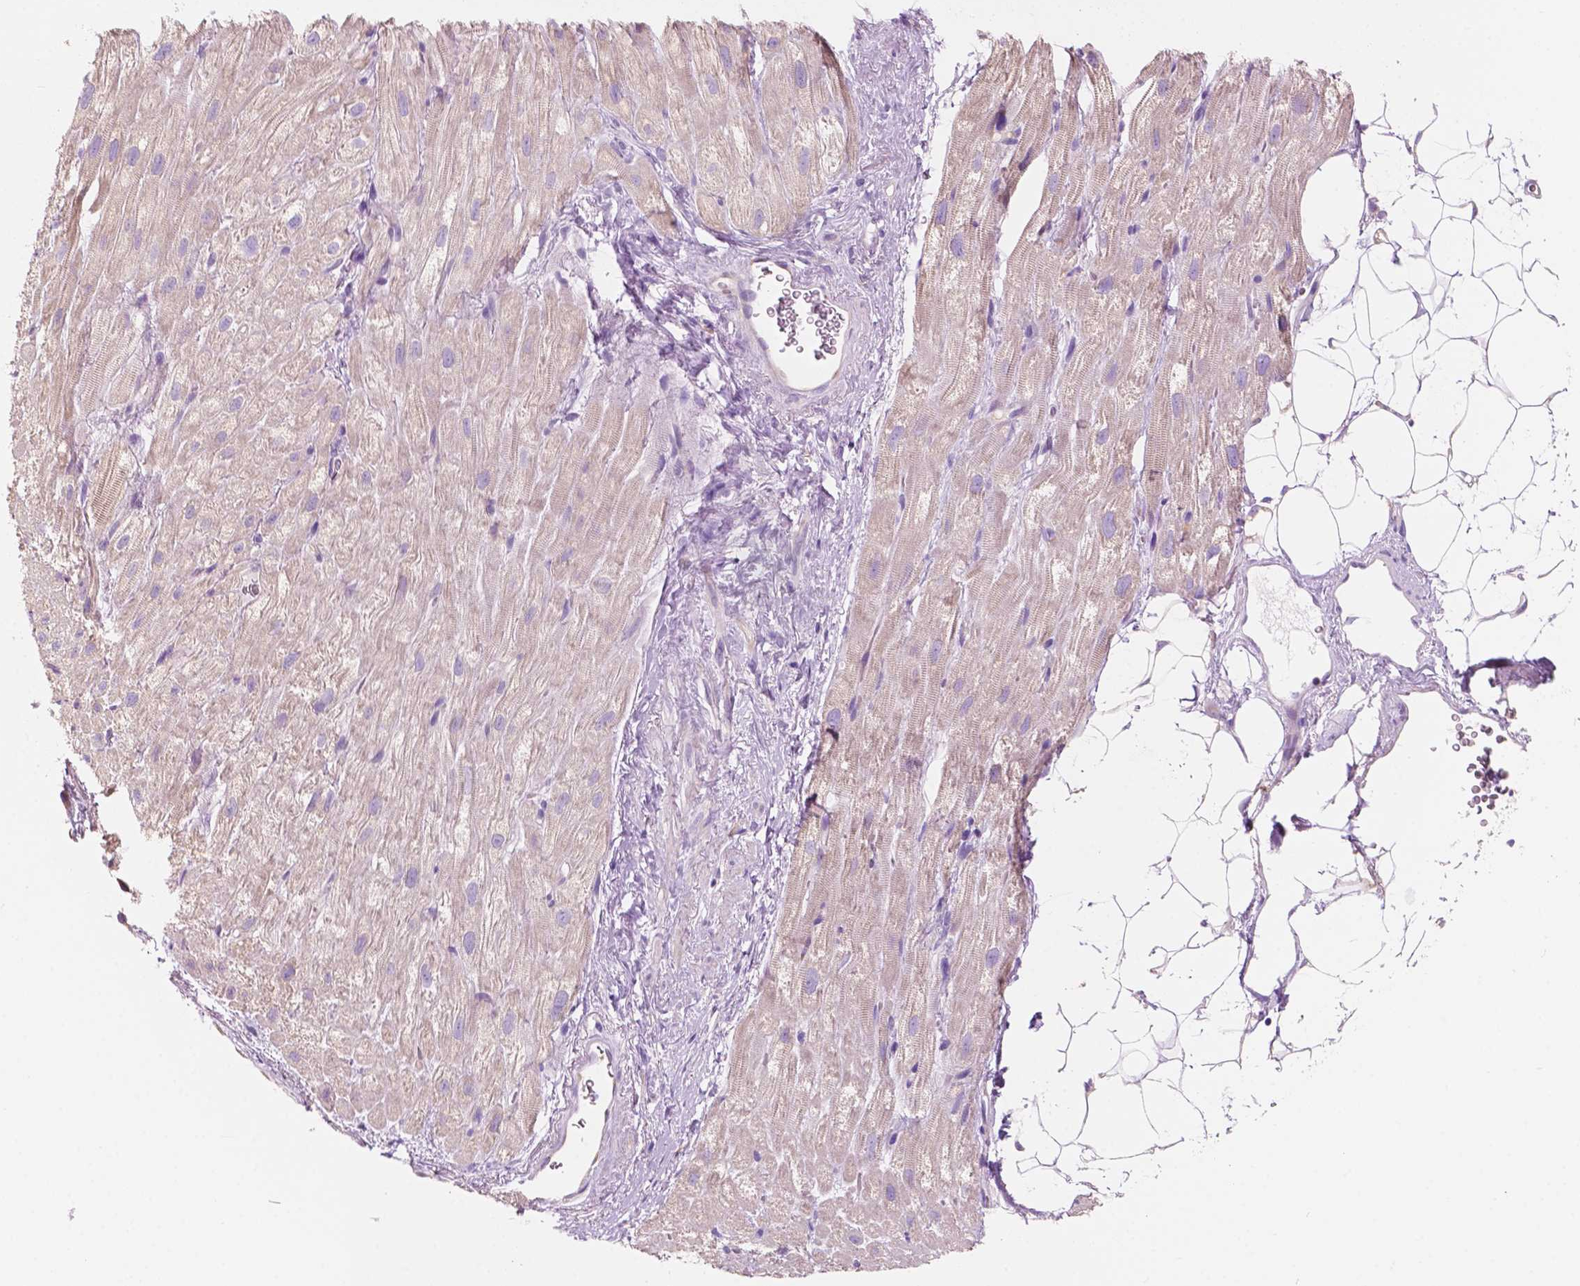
{"staining": {"intensity": "weak", "quantity": "25%-75%", "location": "cytoplasmic/membranous"}, "tissue": "heart muscle", "cell_type": "Cardiomyocytes", "image_type": "normal", "snomed": [{"axis": "morphology", "description": "Normal tissue, NOS"}, {"axis": "topography", "description": "Heart"}], "caption": "Immunohistochemistry staining of normal heart muscle, which reveals low levels of weak cytoplasmic/membranous expression in about 25%-75% of cardiomyocytes indicating weak cytoplasmic/membranous protein expression. The staining was performed using DAB (brown) for protein detection and nuclei were counterstained in hematoxylin (blue).", "gene": "SEMA4A", "patient": {"sex": "female", "age": 69}}